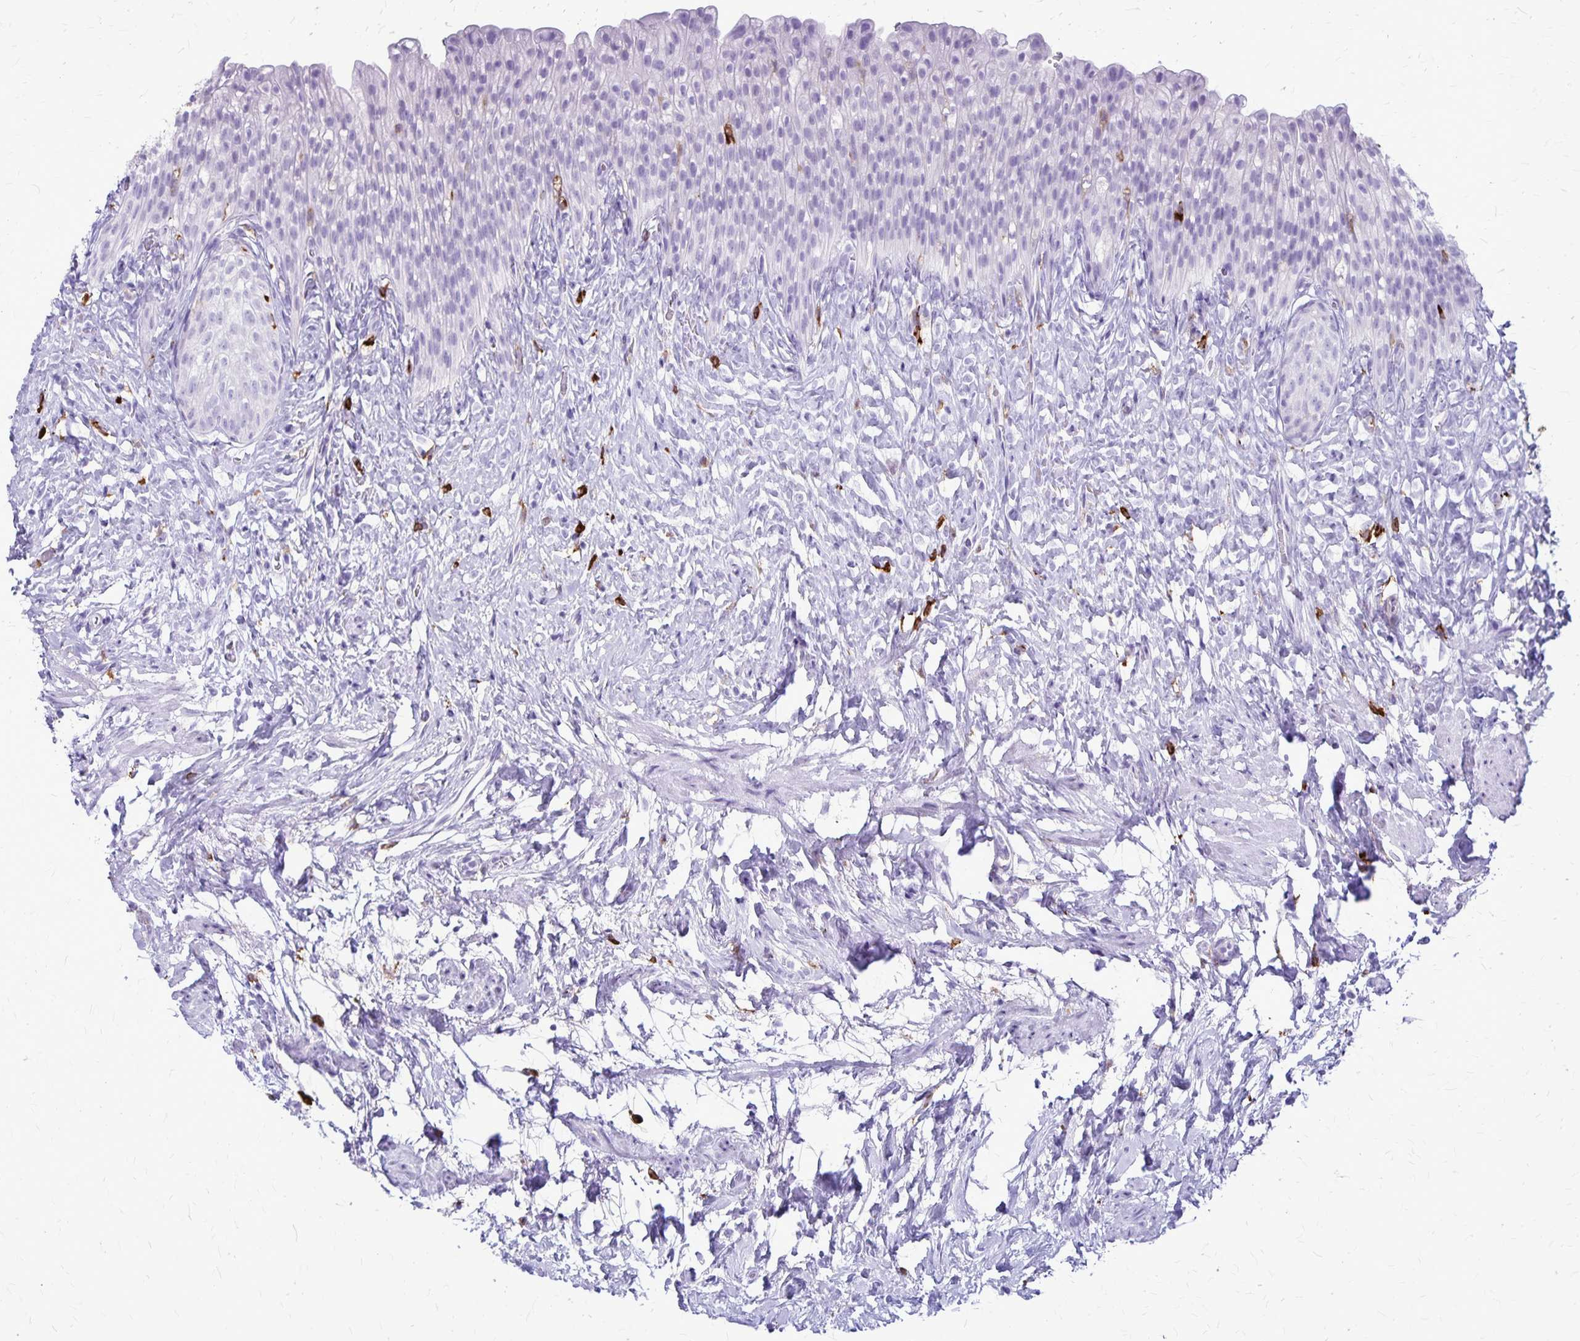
{"staining": {"intensity": "negative", "quantity": "none", "location": "none"}, "tissue": "urinary bladder", "cell_type": "Urothelial cells", "image_type": "normal", "snomed": [{"axis": "morphology", "description": "Normal tissue, NOS"}, {"axis": "topography", "description": "Urinary bladder"}, {"axis": "topography", "description": "Prostate"}], "caption": "A high-resolution micrograph shows IHC staining of normal urinary bladder, which shows no significant staining in urothelial cells.", "gene": "RTN1", "patient": {"sex": "male", "age": 76}}